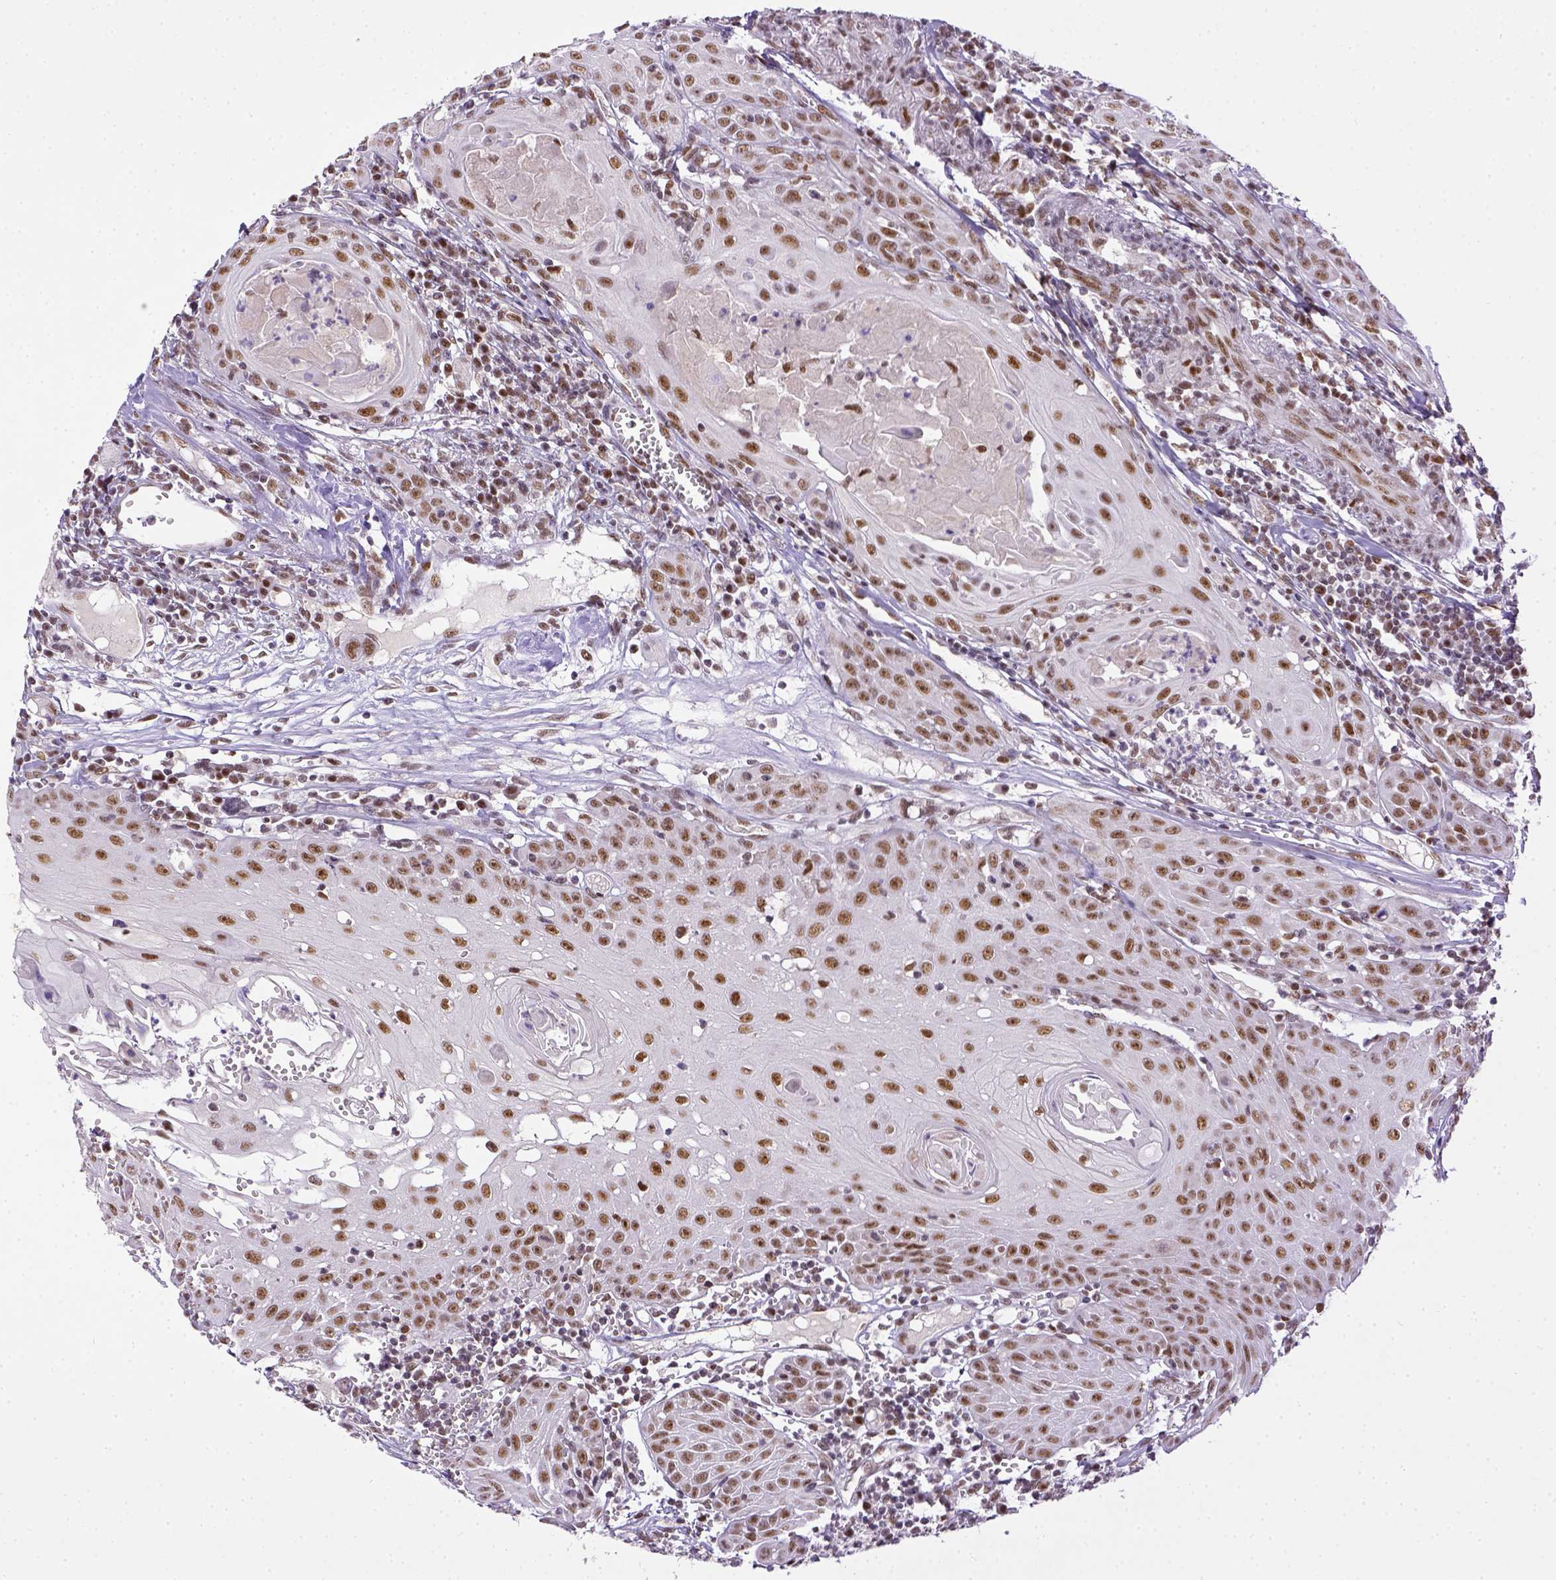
{"staining": {"intensity": "moderate", "quantity": ">75%", "location": "nuclear"}, "tissue": "head and neck cancer", "cell_type": "Tumor cells", "image_type": "cancer", "snomed": [{"axis": "morphology", "description": "Squamous cell carcinoma, NOS"}, {"axis": "topography", "description": "Head-Neck"}], "caption": "Tumor cells demonstrate medium levels of moderate nuclear positivity in approximately >75% of cells in squamous cell carcinoma (head and neck).", "gene": "ERCC1", "patient": {"sex": "female", "age": 80}}